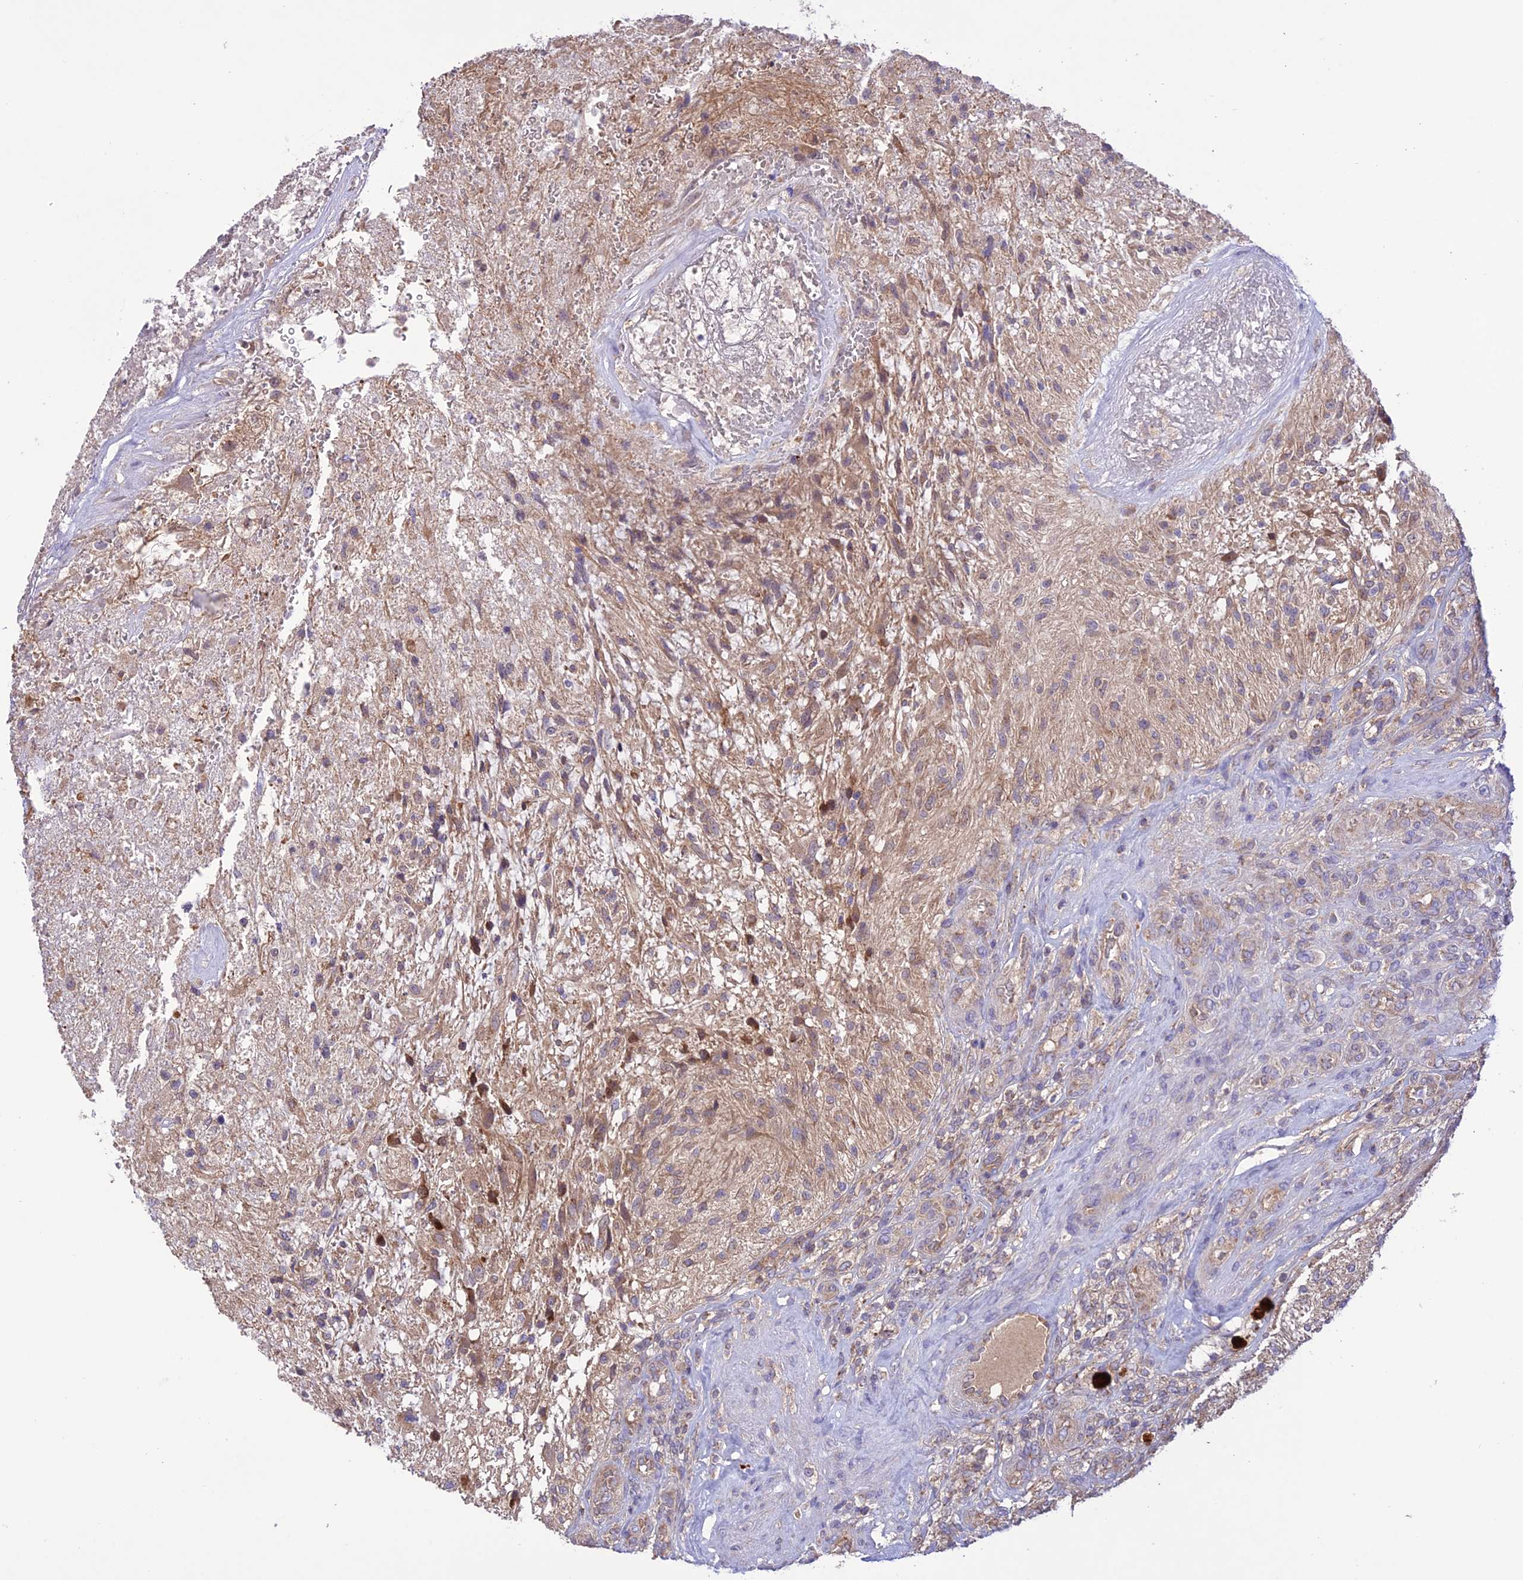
{"staining": {"intensity": "moderate", "quantity": "25%-75%", "location": "cytoplasmic/membranous"}, "tissue": "glioma", "cell_type": "Tumor cells", "image_type": "cancer", "snomed": [{"axis": "morphology", "description": "Glioma, malignant, High grade"}, {"axis": "topography", "description": "Brain"}], "caption": "This photomicrograph reveals malignant glioma (high-grade) stained with IHC to label a protein in brown. The cytoplasmic/membranous of tumor cells show moderate positivity for the protein. Nuclei are counter-stained blue.", "gene": "NDUFAF1", "patient": {"sex": "male", "age": 56}}